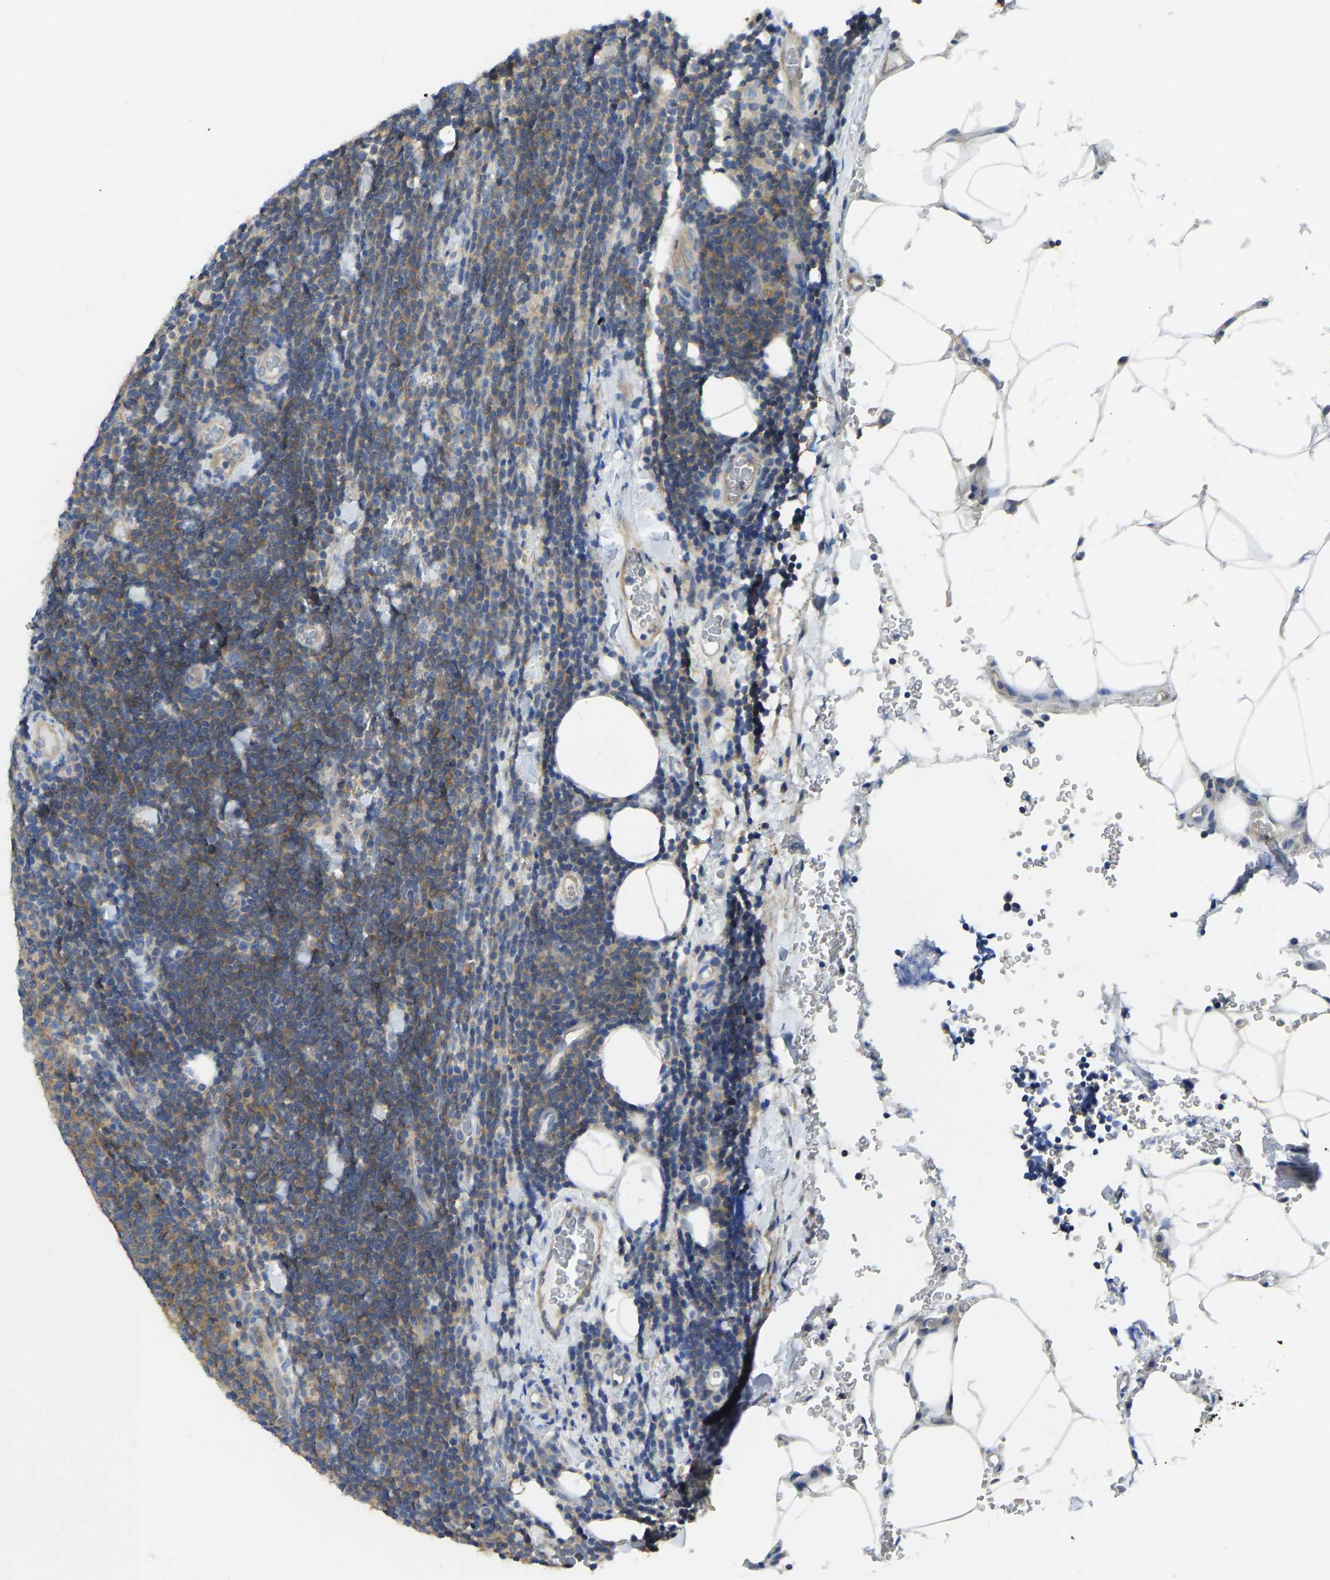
{"staining": {"intensity": "moderate", "quantity": ">75%", "location": "cytoplasmic/membranous"}, "tissue": "lymphoma", "cell_type": "Tumor cells", "image_type": "cancer", "snomed": [{"axis": "morphology", "description": "Malignant lymphoma, non-Hodgkin's type, Low grade"}, {"axis": "topography", "description": "Lymph node"}], "caption": "About >75% of tumor cells in human low-grade malignant lymphoma, non-Hodgkin's type show moderate cytoplasmic/membranous protein positivity as visualized by brown immunohistochemical staining.", "gene": "PPP3CA", "patient": {"sex": "male", "age": 66}}